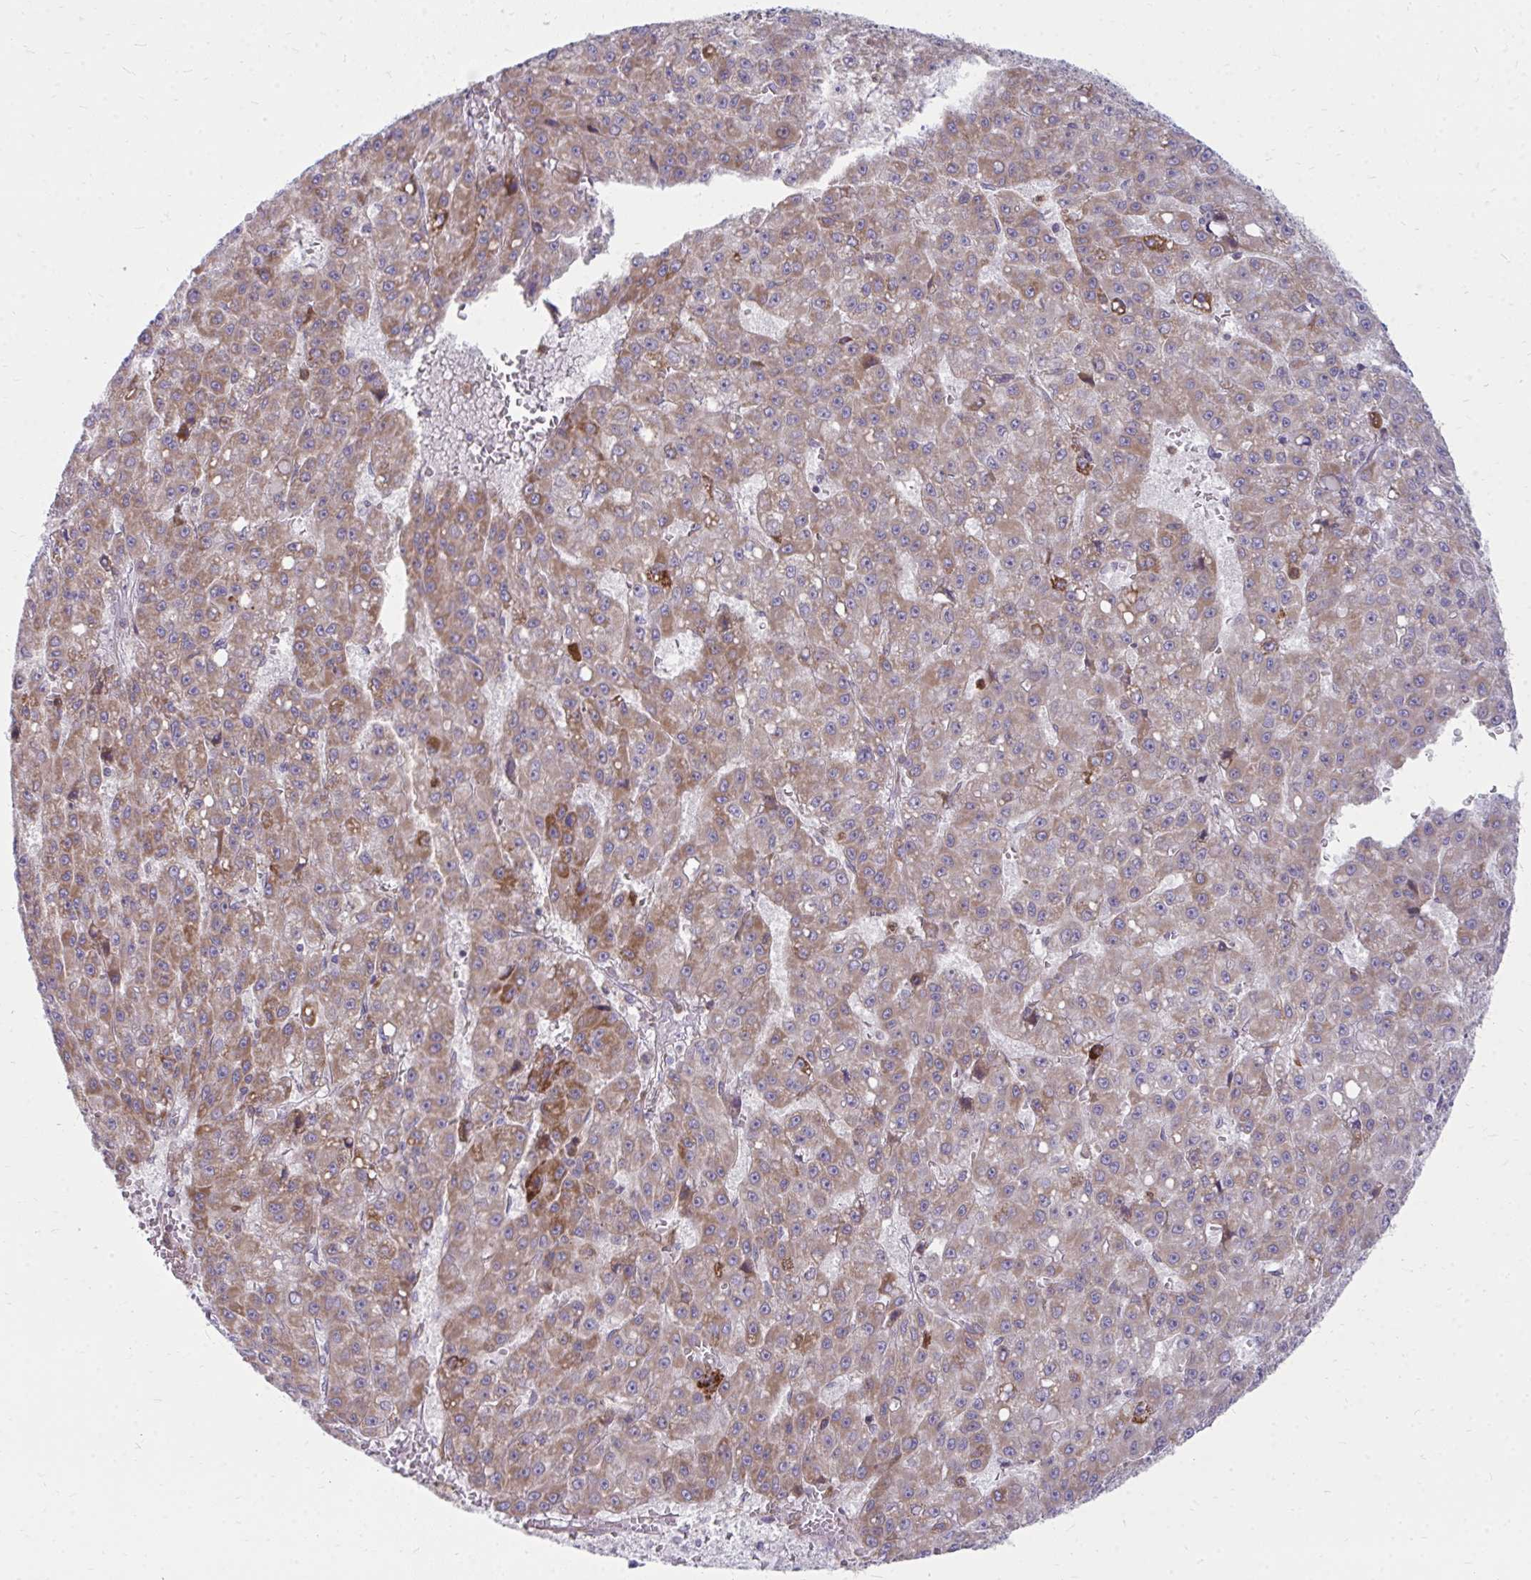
{"staining": {"intensity": "weak", "quantity": ">75%", "location": "cytoplasmic/membranous"}, "tissue": "liver cancer", "cell_type": "Tumor cells", "image_type": "cancer", "snomed": [{"axis": "morphology", "description": "Carcinoma, Hepatocellular, NOS"}, {"axis": "topography", "description": "Liver"}], "caption": "Liver cancer tissue reveals weak cytoplasmic/membranous staining in about >75% of tumor cells, visualized by immunohistochemistry. The staining was performed using DAB to visualize the protein expression in brown, while the nuclei were stained in blue with hematoxylin (Magnification: 20x).", "gene": "ASAP1", "patient": {"sex": "male", "age": 70}}